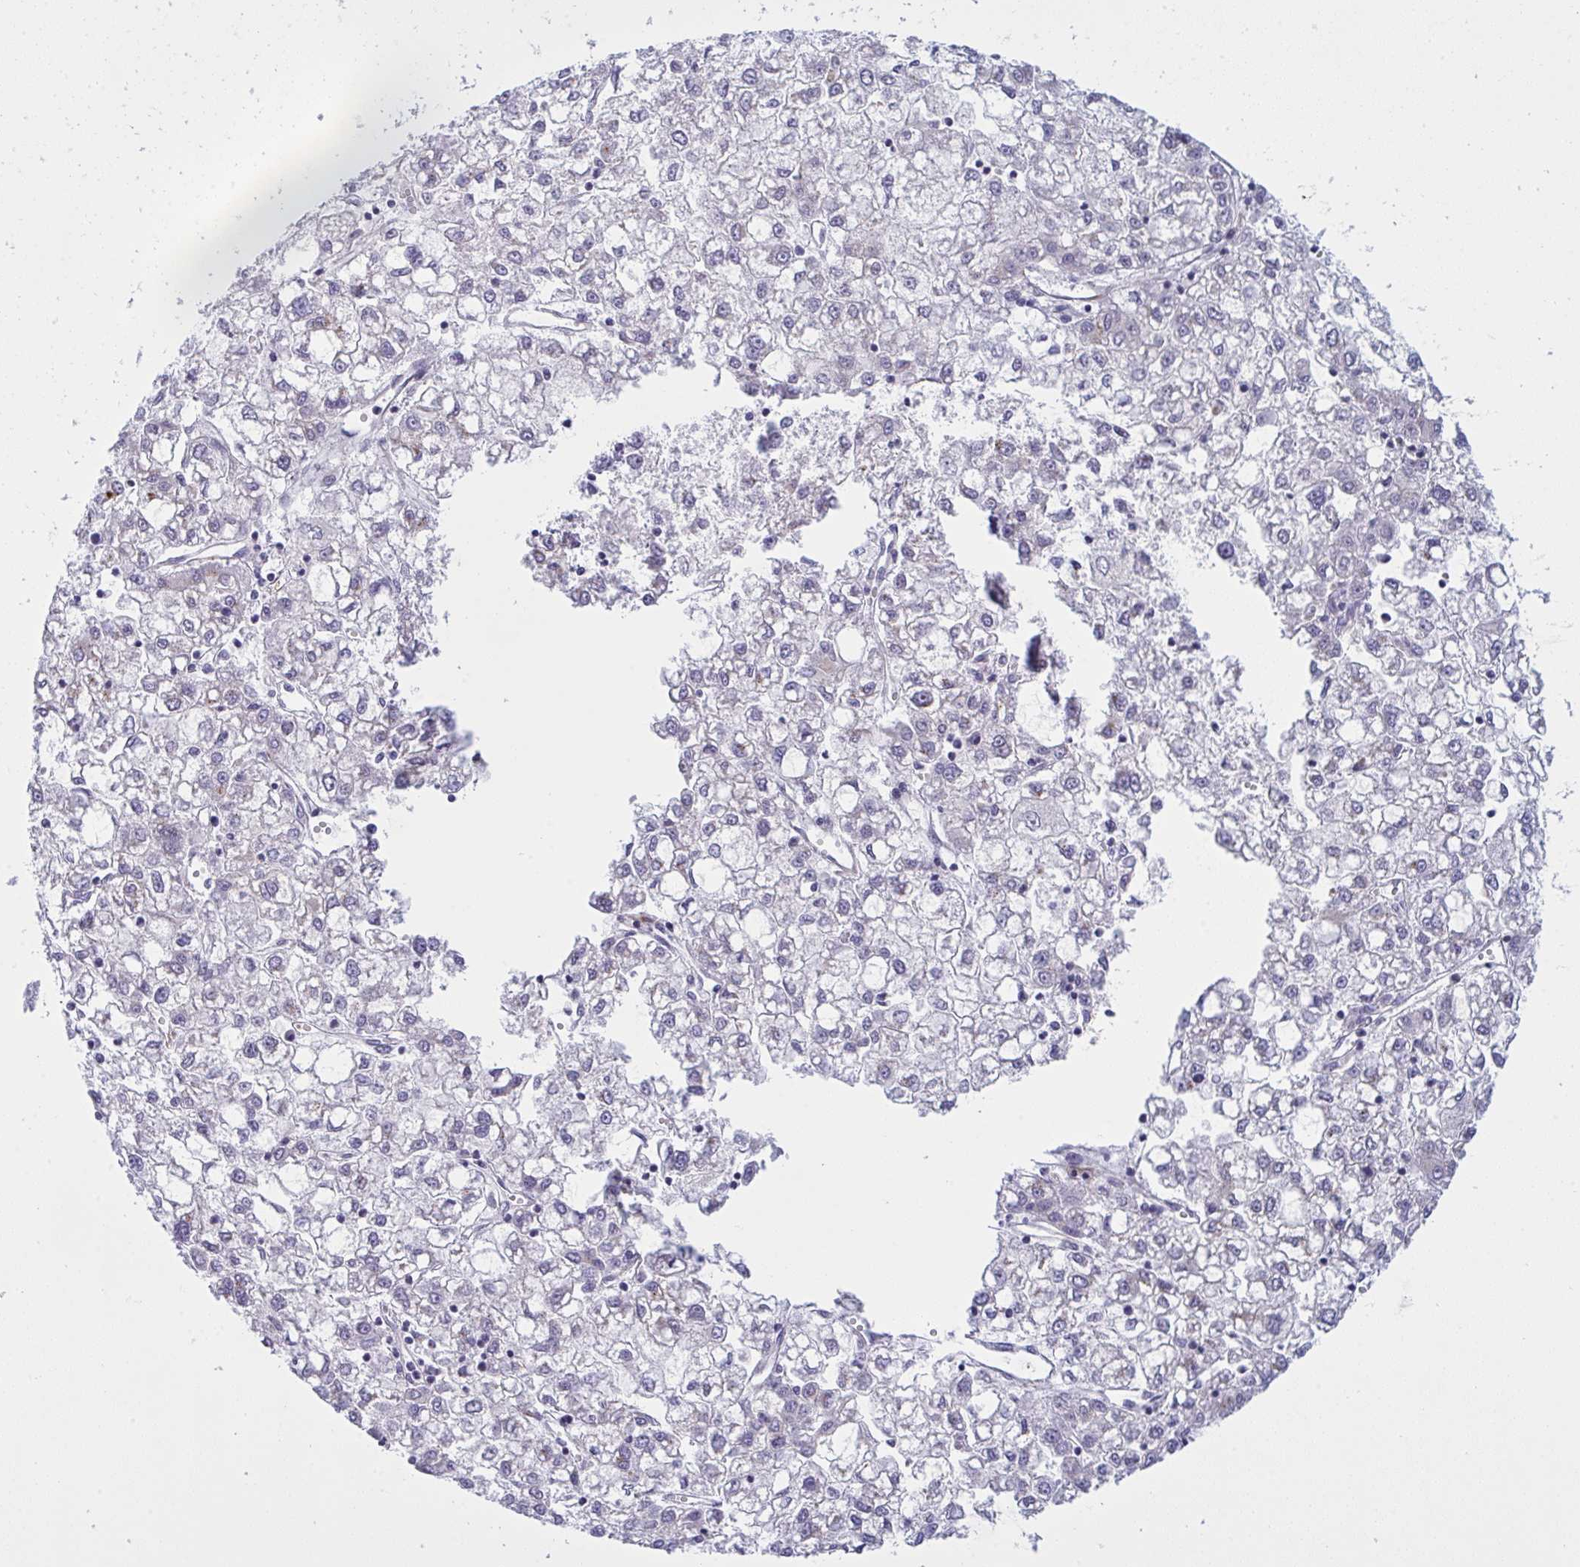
{"staining": {"intensity": "negative", "quantity": "none", "location": "none"}, "tissue": "liver cancer", "cell_type": "Tumor cells", "image_type": "cancer", "snomed": [{"axis": "morphology", "description": "Carcinoma, Hepatocellular, NOS"}, {"axis": "topography", "description": "Liver"}], "caption": "DAB (3,3'-diaminobenzidine) immunohistochemical staining of human liver hepatocellular carcinoma exhibits no significant positivity in tumor cells. The staining is performed using DAB (3,3'-diaminobenzidine) brown chromogen with nuclei counter-stained in using hematoxylin.", "gene": "DCBLD1", "patient": {"sex": "male", "age": 40}}